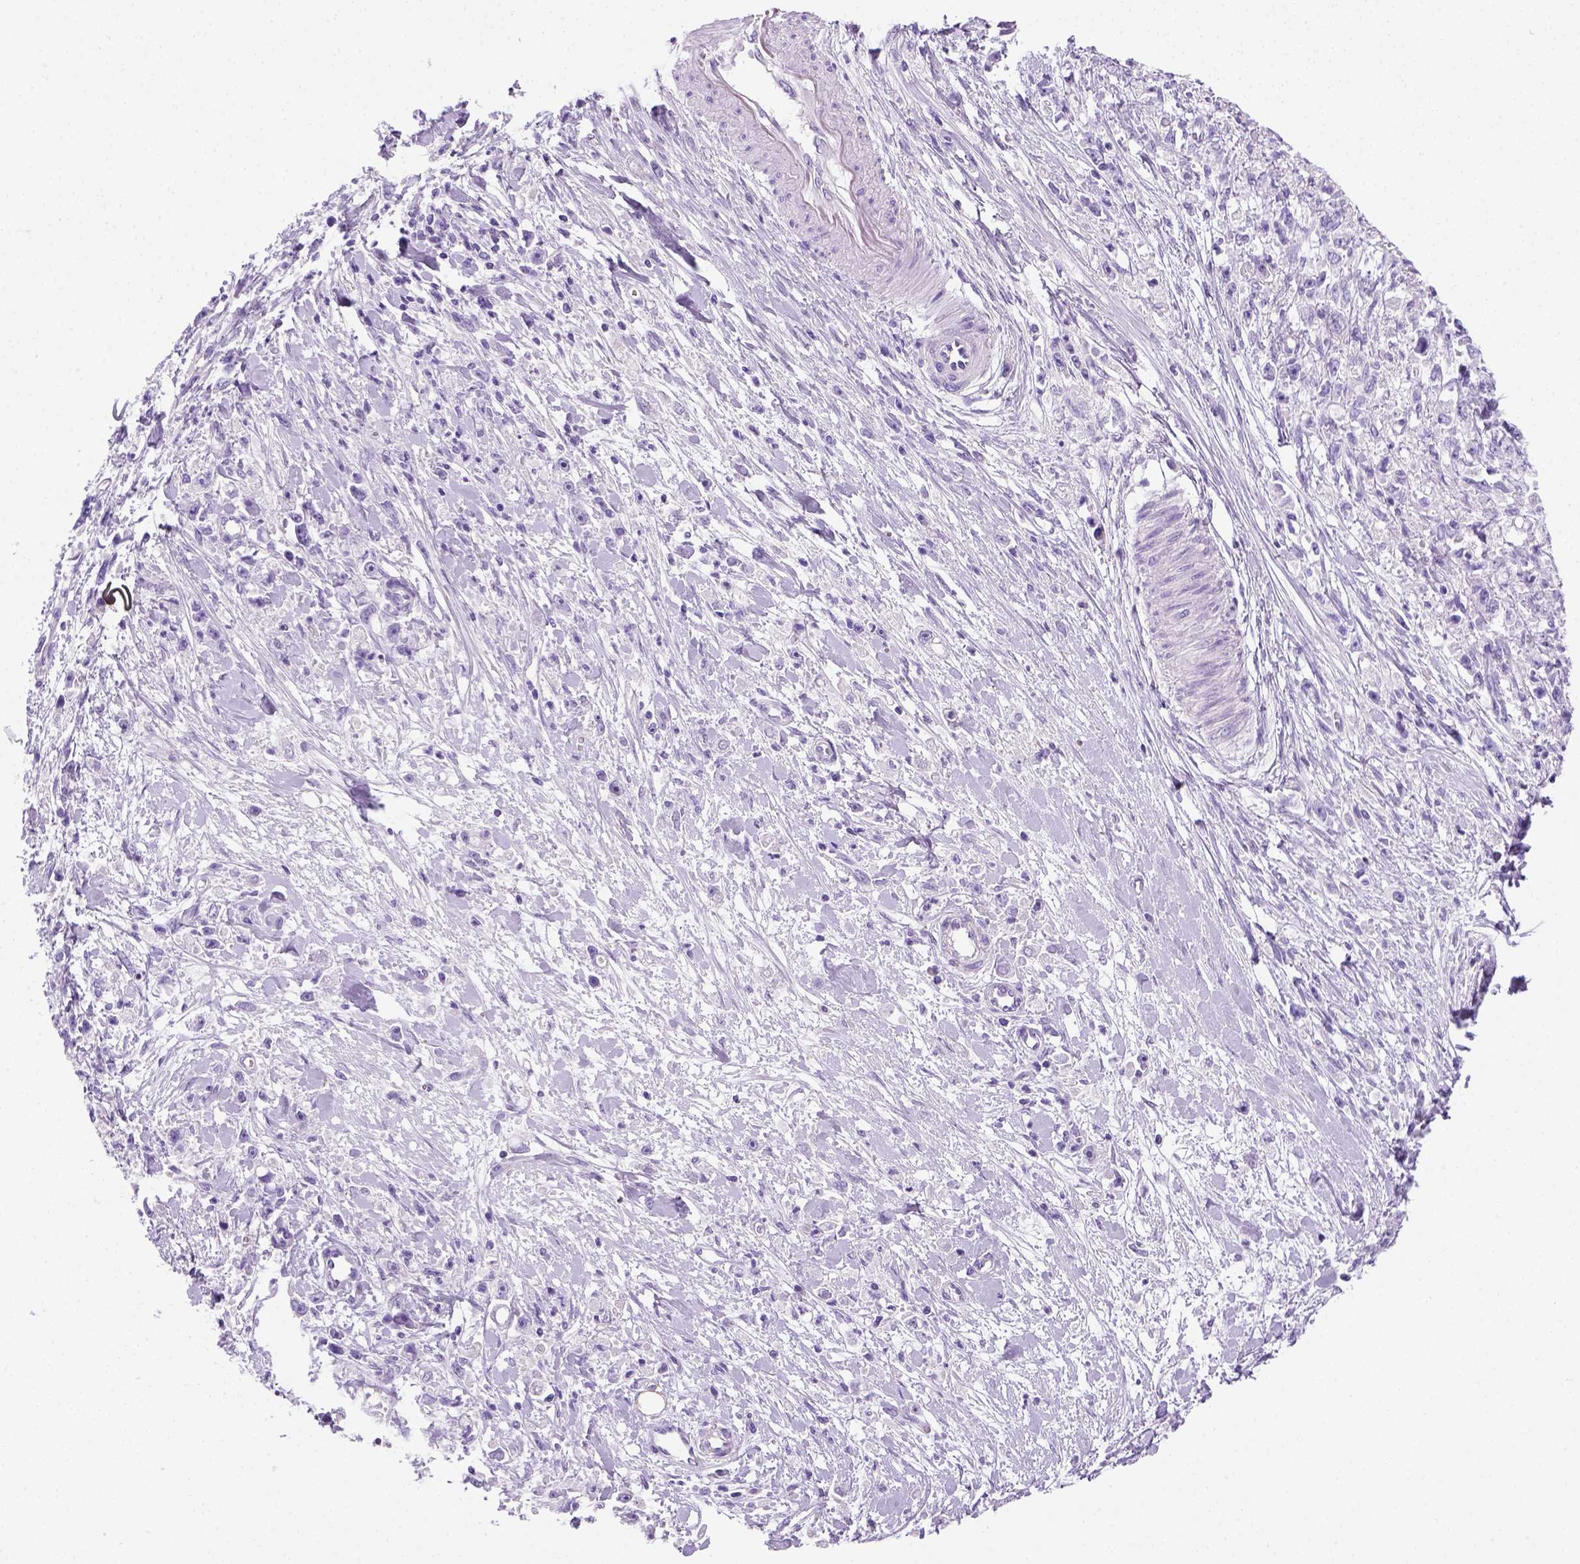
{"staining": {"intensity": "negative", "quantity": "none", "location": "none"}, "tissue": "stomach cancer", "cell_type": "Tumor cells", "image_type": "cancer", "snomed": [{"axis": "morphology", "description": "Adenocarcinoma, NOS"}, {"axis": "topography", "description": "Stomach"}], "caption": "Tumor cells are negative for brown protein staining in adenocarcinoma (stomach). (DAB (3,3'-diaminobenzidine) immunohistochemistry, high magnification).", "gene": "KRT71", "patient": {"sex": "female", "age": 59}}